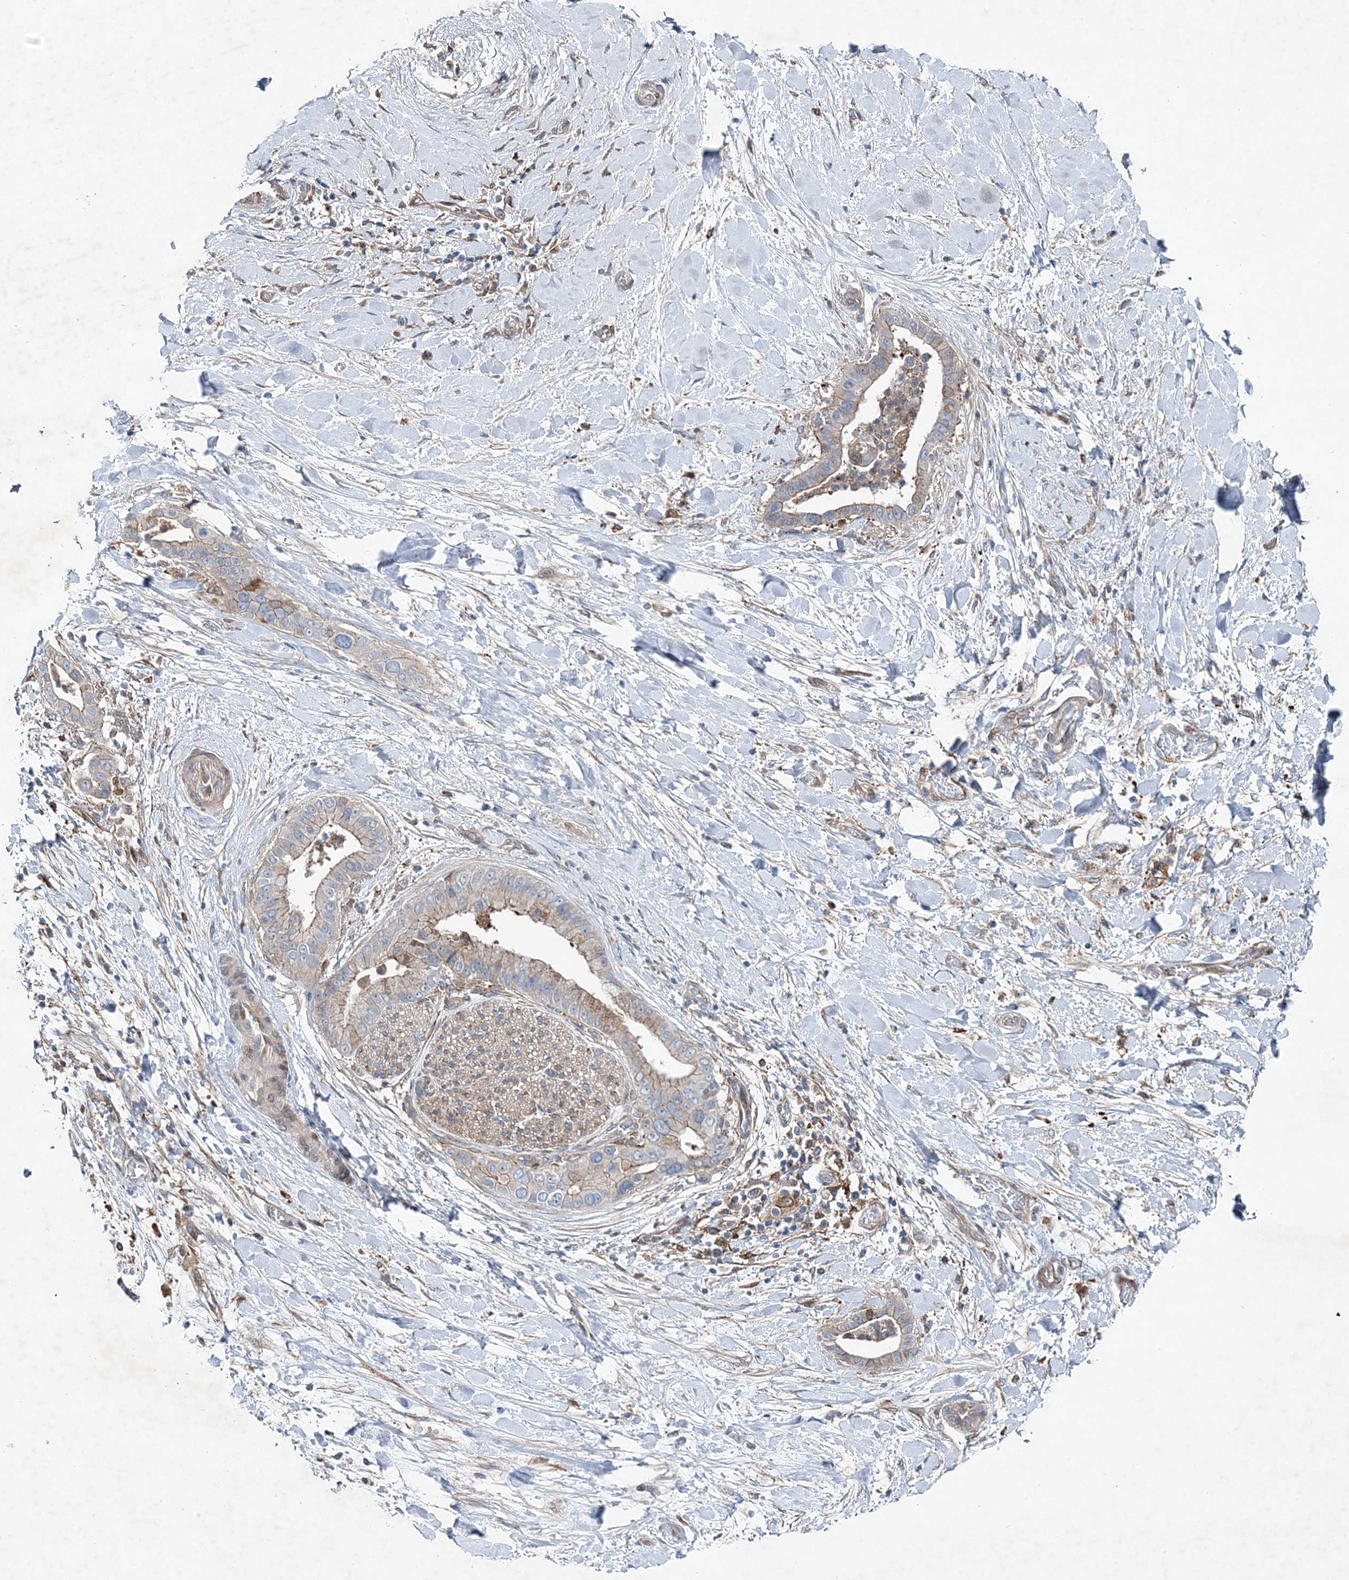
{"staining": {"intensity": "weak", "quantity": "25%-75%", "location": "cytoplasmic/membranous"}, "tissue": "liver cancer", "cell_type": "Tumor cells", "image_type": "cancer", "snomed": [{"axis": "morphology", "description": "Cholangiocarcinoma"}, {"axis": "topography", "description": "Liver"}], "caption": "Immunohistochemistry (IHC) of cholangiocarcinoma (liver) shows low levels of weak cytoplasmic/membranous expression in about 25%-75% of tumor cells.", "gene": "SPOPL", "patient": {"sex": "female", "age": 54}}